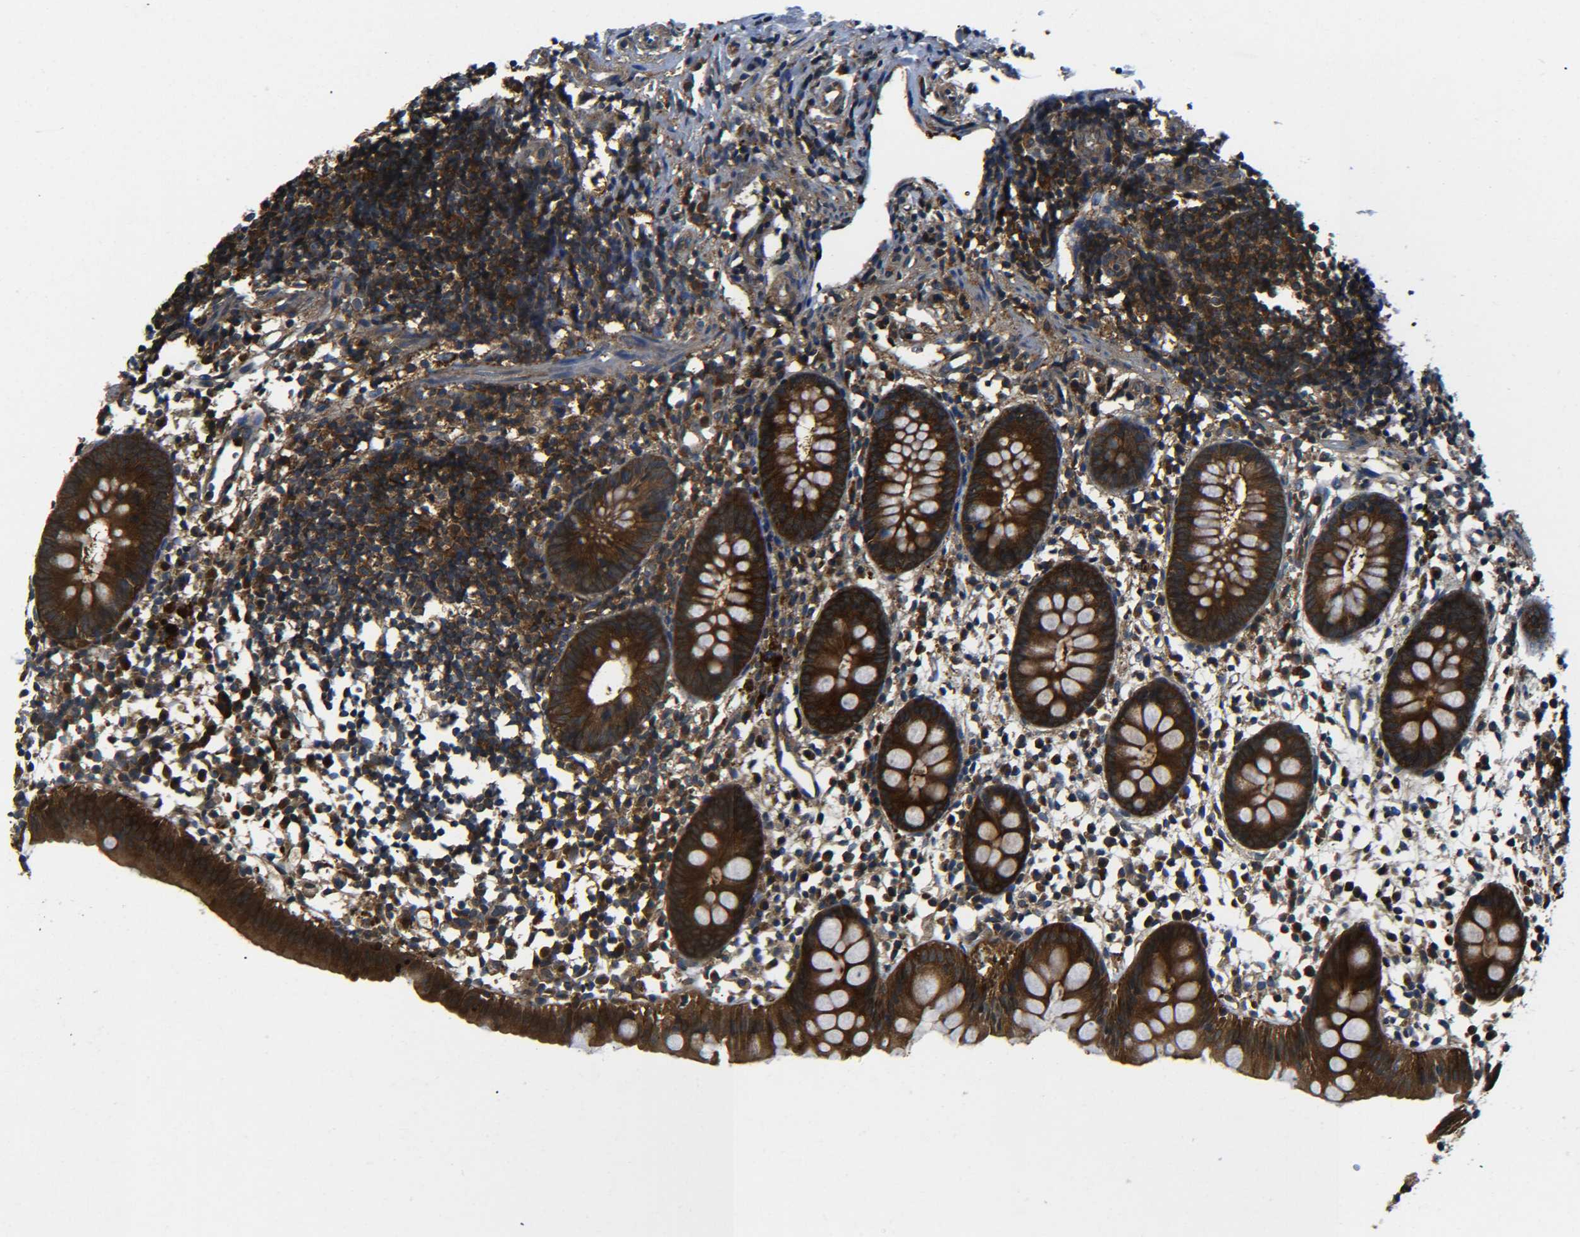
{"staining": {"intensity": "strong", "quantity": ">75%", "location": "cytoplasmic/membranous"}, "tissue": "appendix", "cell_type": "Glandular cells", "image_type": "normal", "snomed": [{"axis": "morphology", "description": "Normal tissue, NOS"}, {"axis": "topography", "description": "Appendix"}], "caption": "Immunohistochemical staining of benign appendix reveals high levels of strong cytoplasmic/membranous positivity in approximately >75% of glandular cells. (Brightfield microscopy of DAB IHC at high magnification).", "gene": "PREB", "patient": {"sex": "female", "age": 20}}